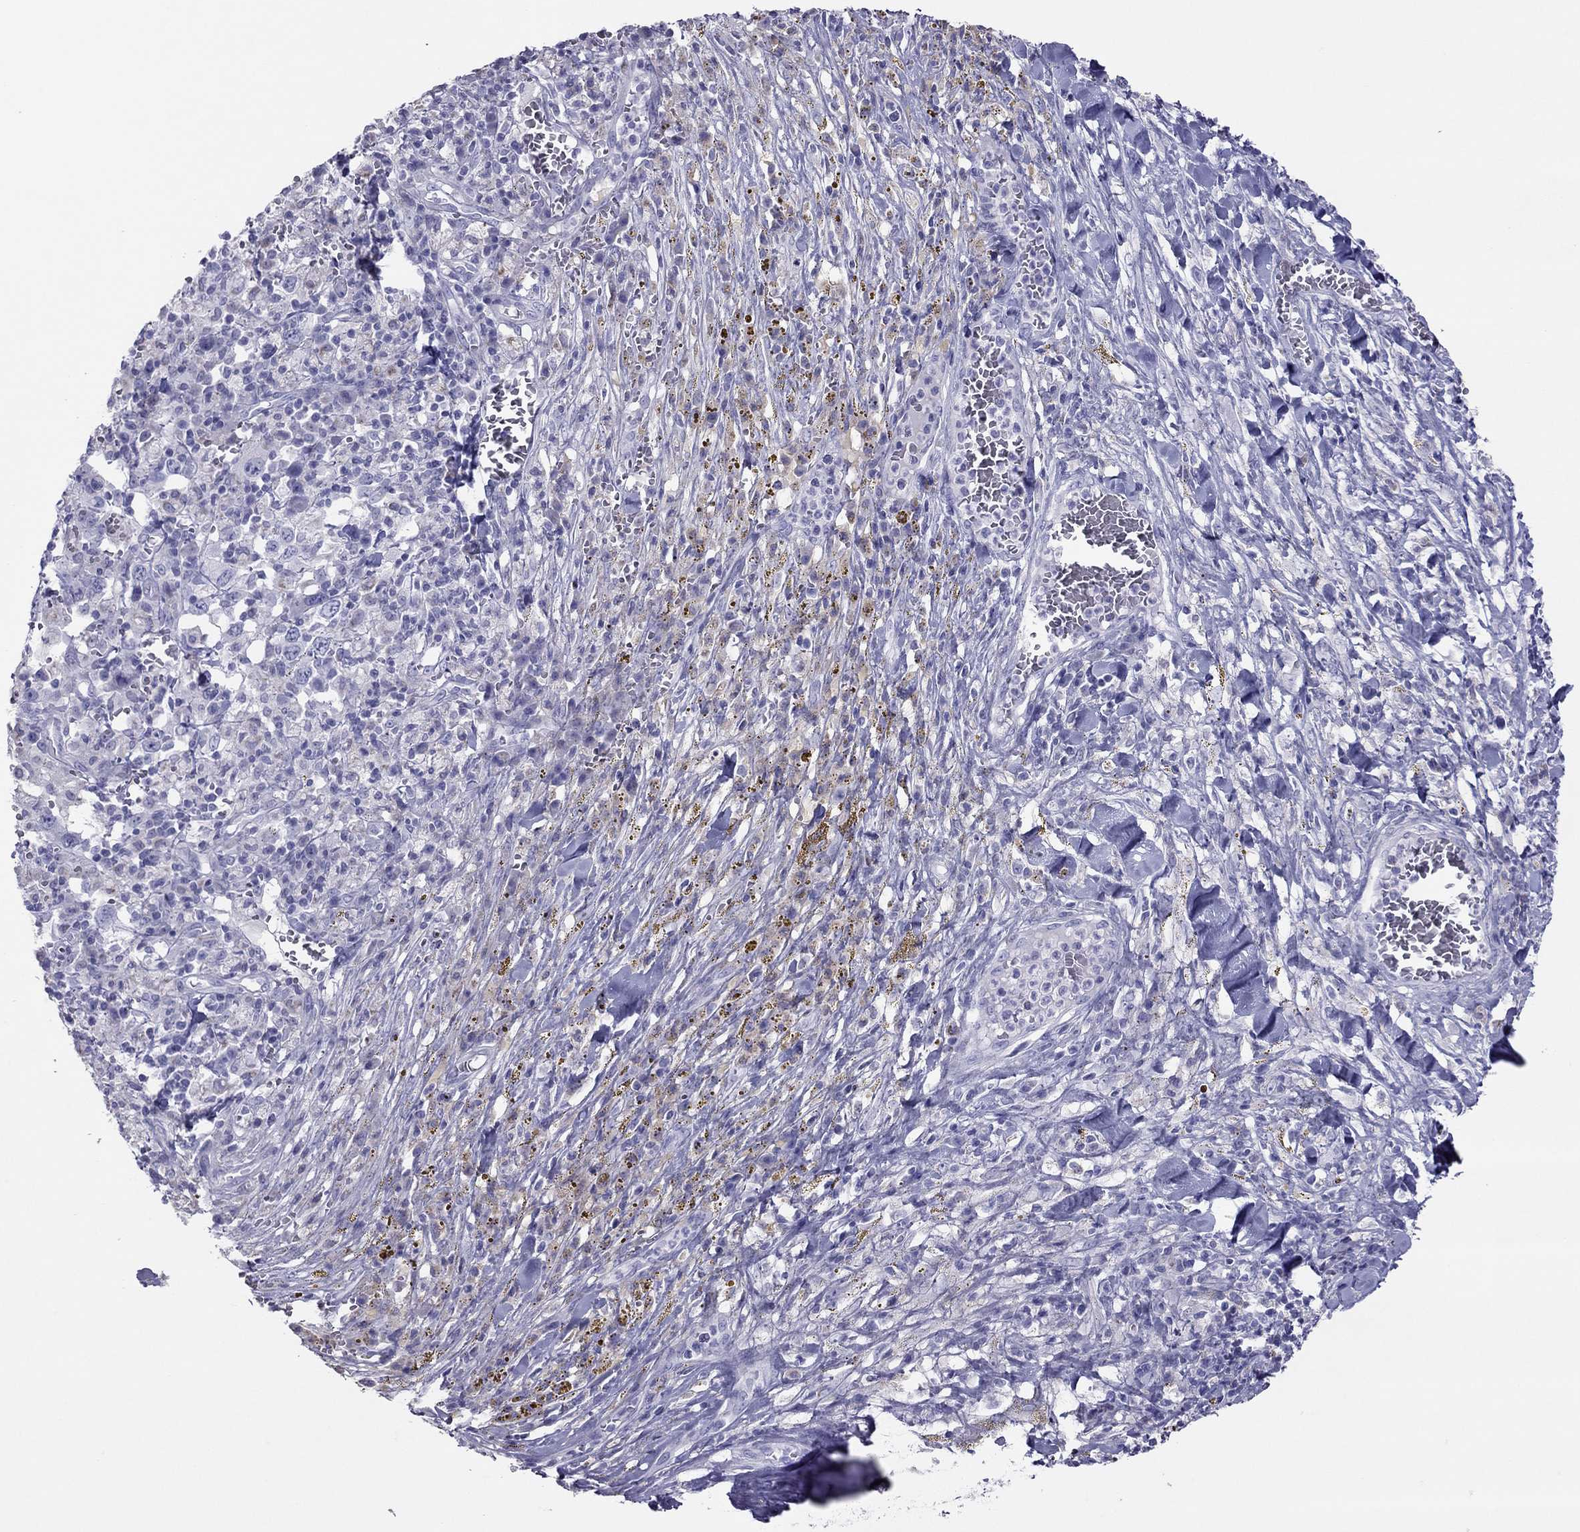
{"staining": {"intensity": "negative", "quantity": "none", "location": "none"}, "tissue": "melanoma", "cell_type": "Tumor cells", "image_type": "cancer", "snomed": [{"axis": "morphology", "description": "Malignant melanoma, NOS"}, {"axis": "topography", "description": "Skin"}], "caption": "Immunohistochemical staining of malignant melanoma shows no significant expression in tumor cells.", "gene": "MAEL", "patient": {"sex": "female", "age": 91}}